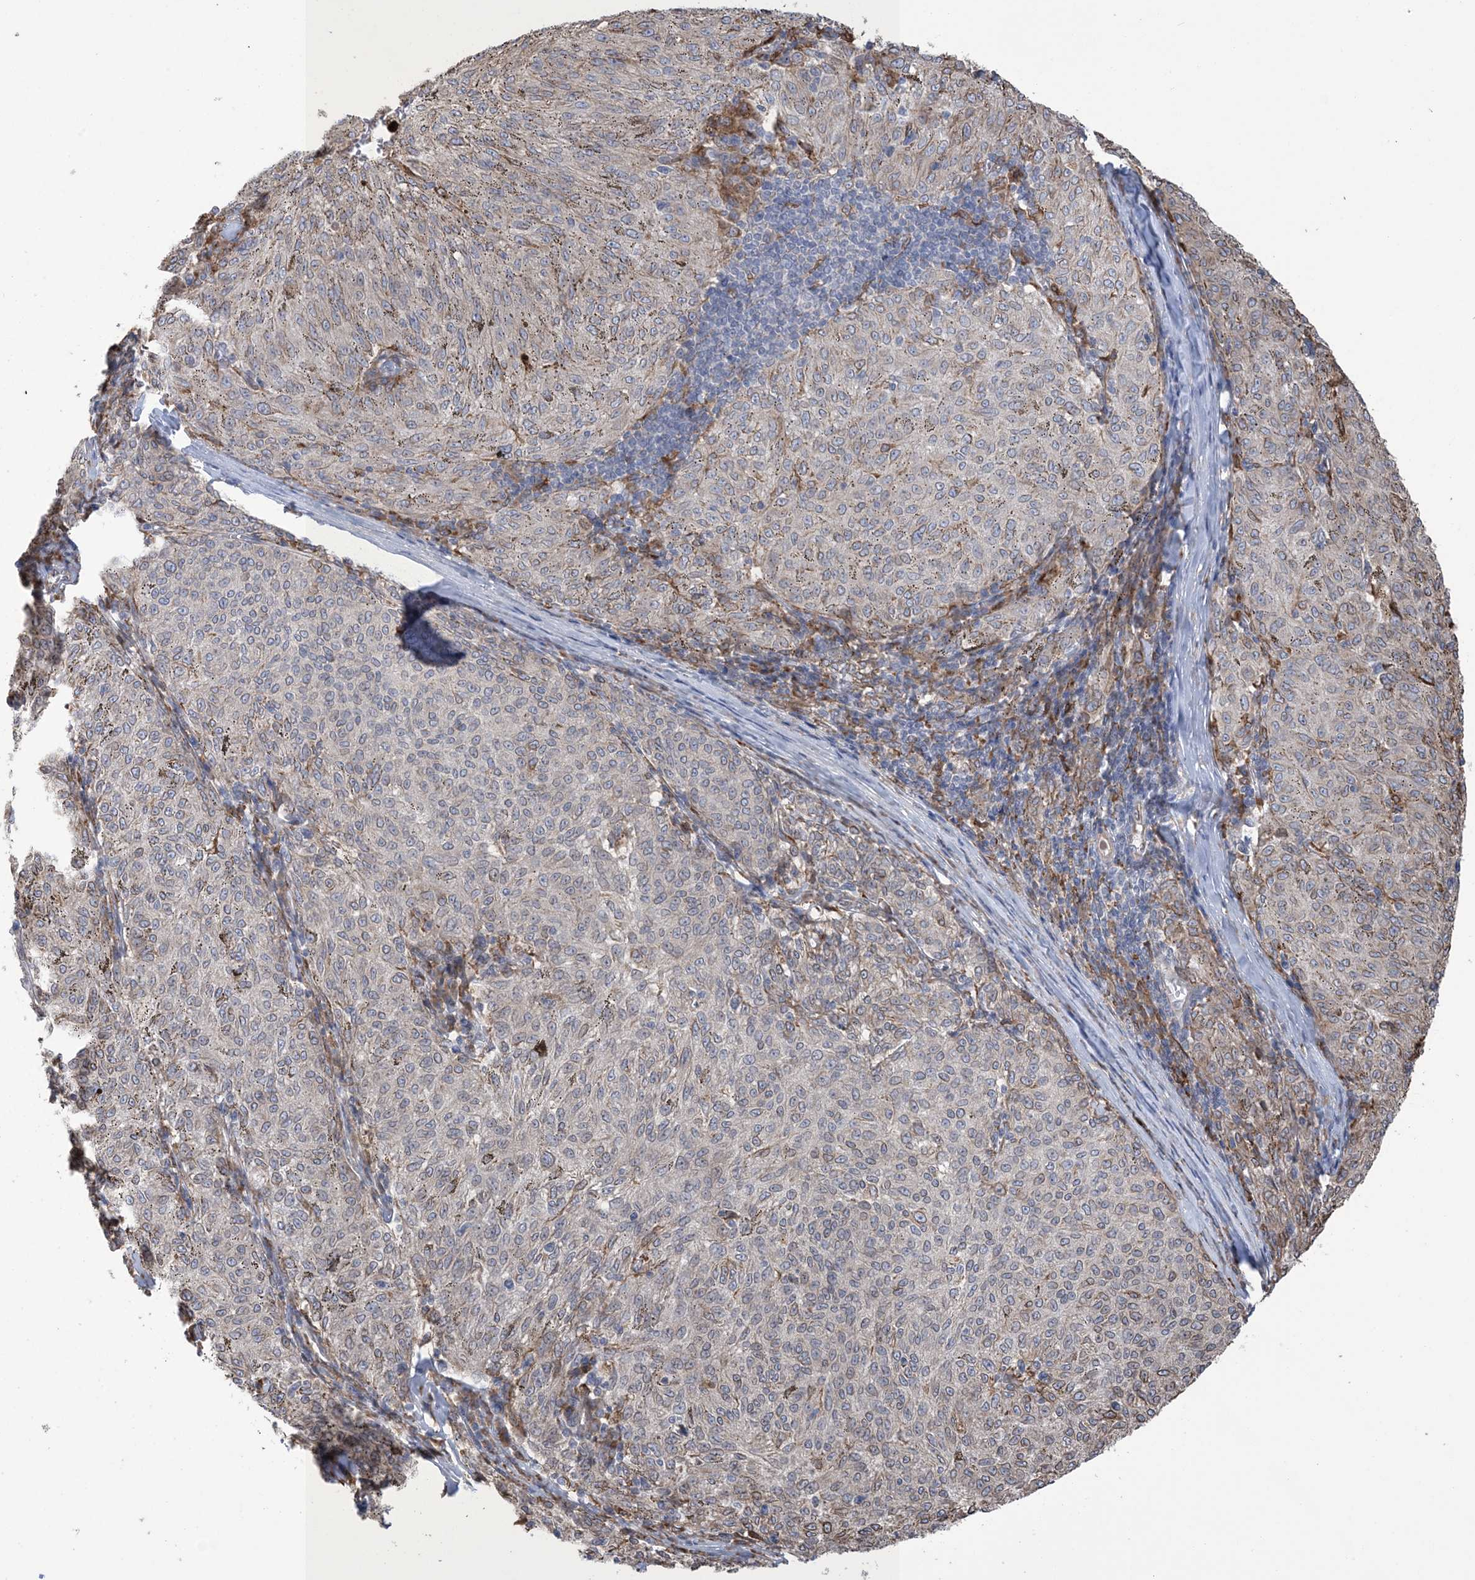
{"staining": {"intensity": "moderate", "quantity": "<25%", "location": "cytoplasmic/membranous"}, "tissue": "melanoma", "cell_type": "Tumor cells", "image_type": "cancer", "snomed": [{"axis": "morphology", "description": "Malignant melanoma, NOS"}, {"axis": "topography", "description": "Skin"}], "caption": "This is a photomicrograph of immunohistochemistry staining of melanoma, which shows moderate expression in the cytoplasmic/membranous of tumor cells.", "gene": "SHANK1", "patient": {"sex": "female", "age": 72}}